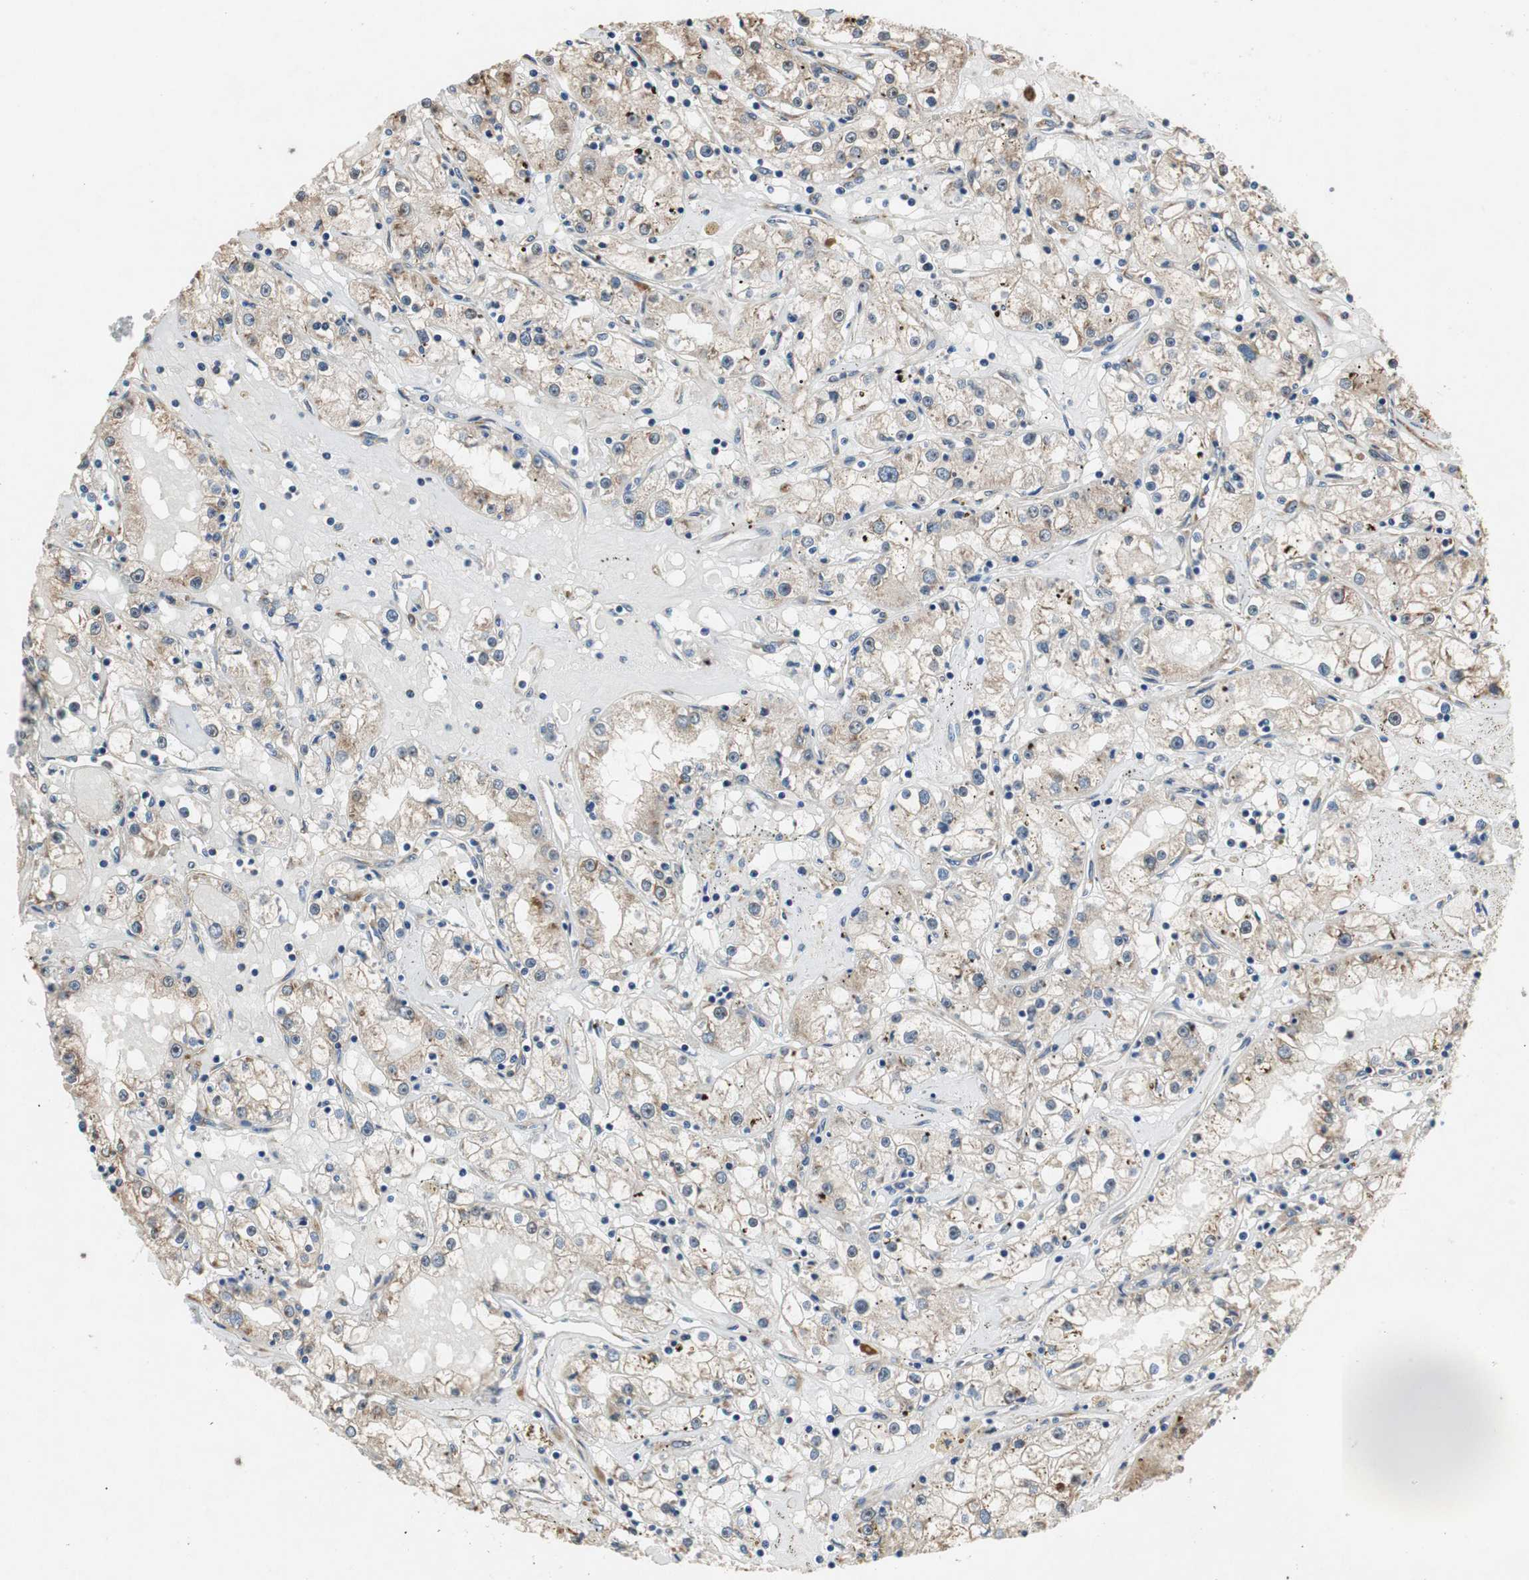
{"staining": {"intensity": "weak", "quantity": "25%-75%", "location": "cytoplasmic/membranous"}, "tissue": "renal cancer", "cell_type": "Tumor cells", "image_type": "cancer", "snomed": [{"axis": "morphology", "description": "Adenocarcinoma, NOS"}, {"axis": "topography", "description": "Kidney"}], "caption": "Immunohistochemical staining of human renal cancer (adenocarcinoma) displays low levels of weak cytoplasmic/membranous protein positivity in approximately 25%-75% of tumor cells. (IHC, brightfield microscopy, high magnification).", "gene": "RPL35", "patient": {"sex": "male", "age": 56}}